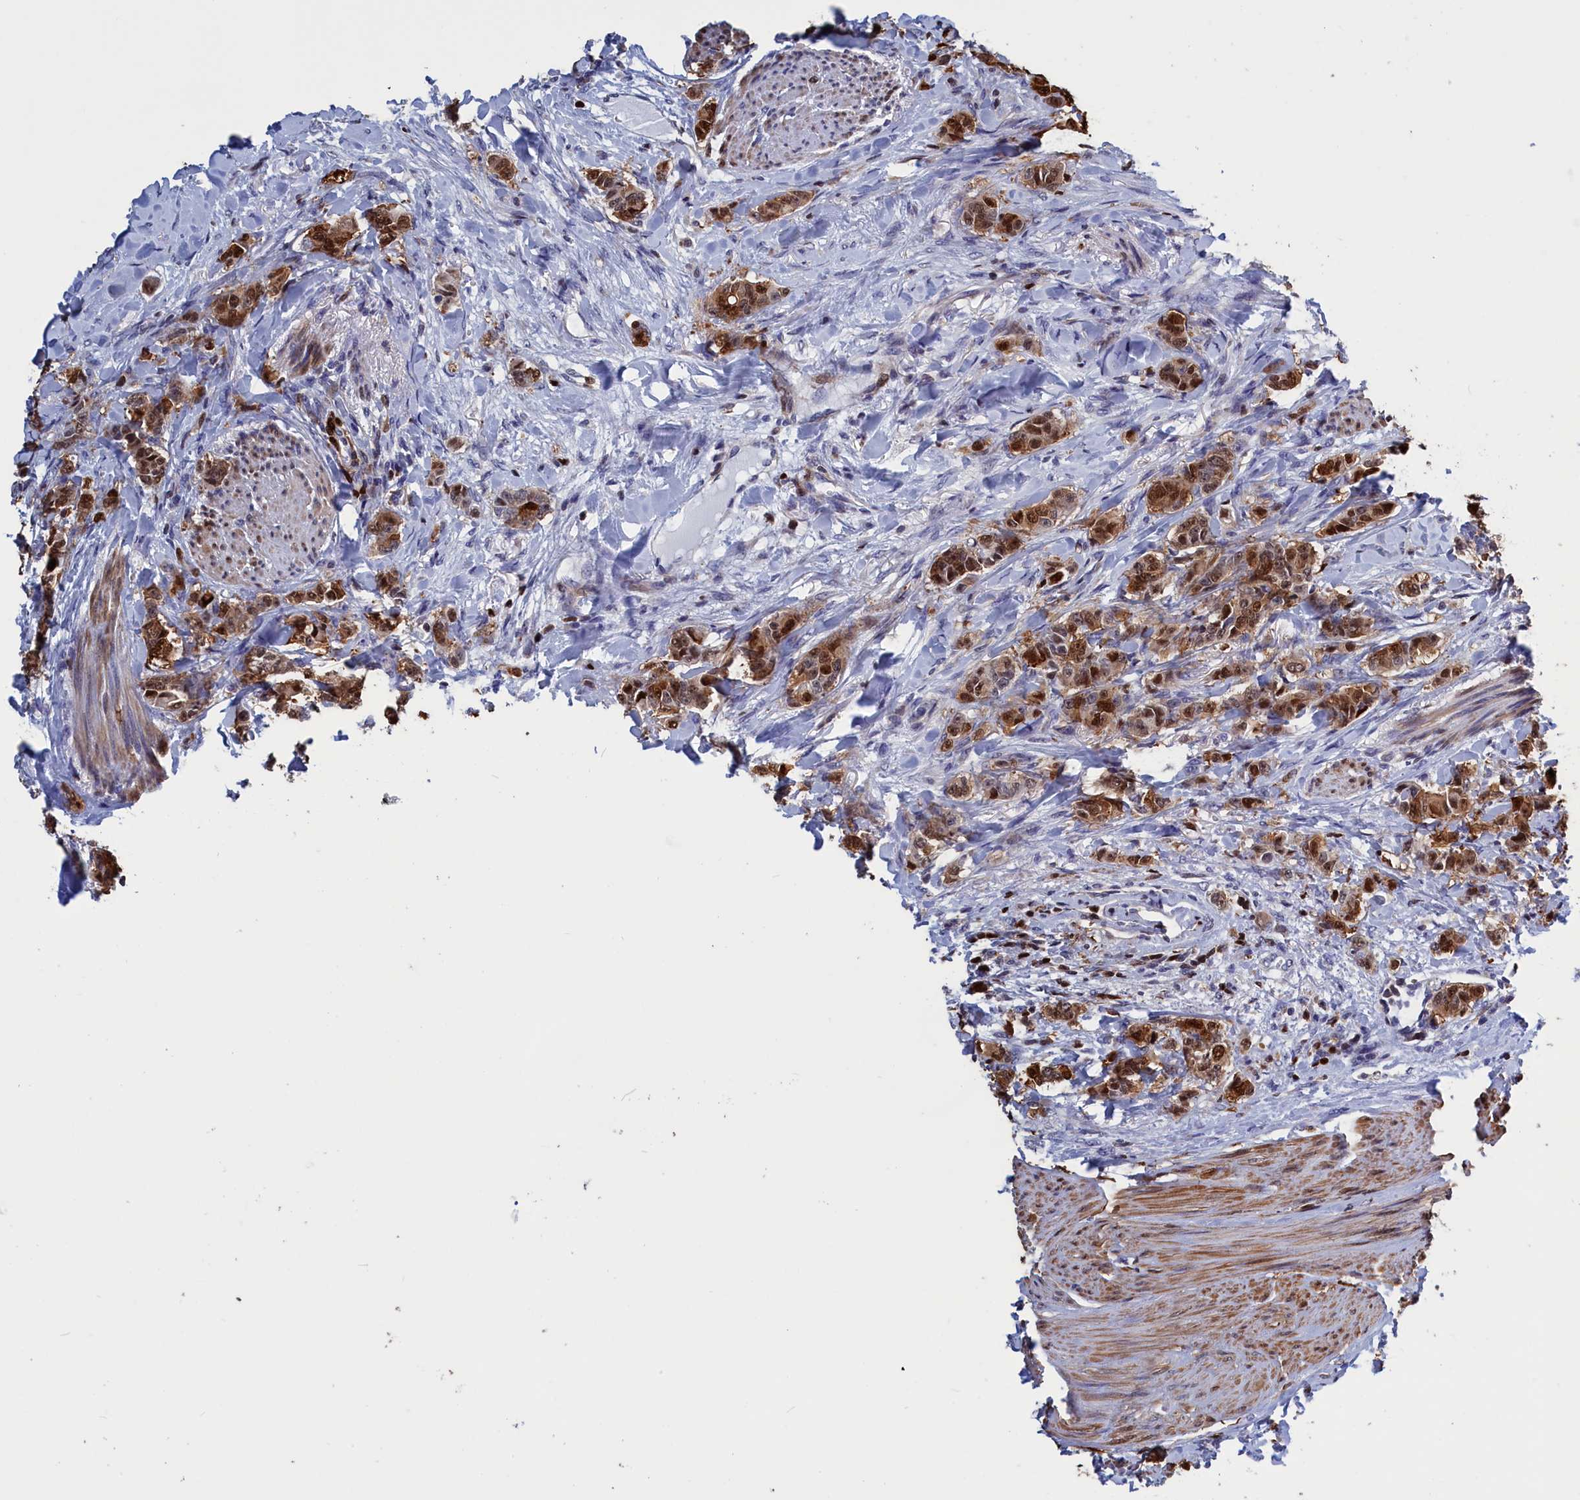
{"staining": {"intensity": "strong", "quantity": ">75%", "location": "cytoplasmic/membranous,nuclear"}, "tissue": "breast cancer", "cell_type": "Tumor cells", "image_type": "cancer", "snomed": [{"axis": "morphology", "description": "Duct carcinoma"}, {"axis": "topography", "description": "Breast"}], "caption": "Tumor cells demonstrate high levels of strong cytoplasmic/membranous and nuclear positivity in approximately >75% of cells in infiltrating ductal carcinoma (breast).", "gene": "CRIP1", "patient": {"sex": "female", "age": 40}}